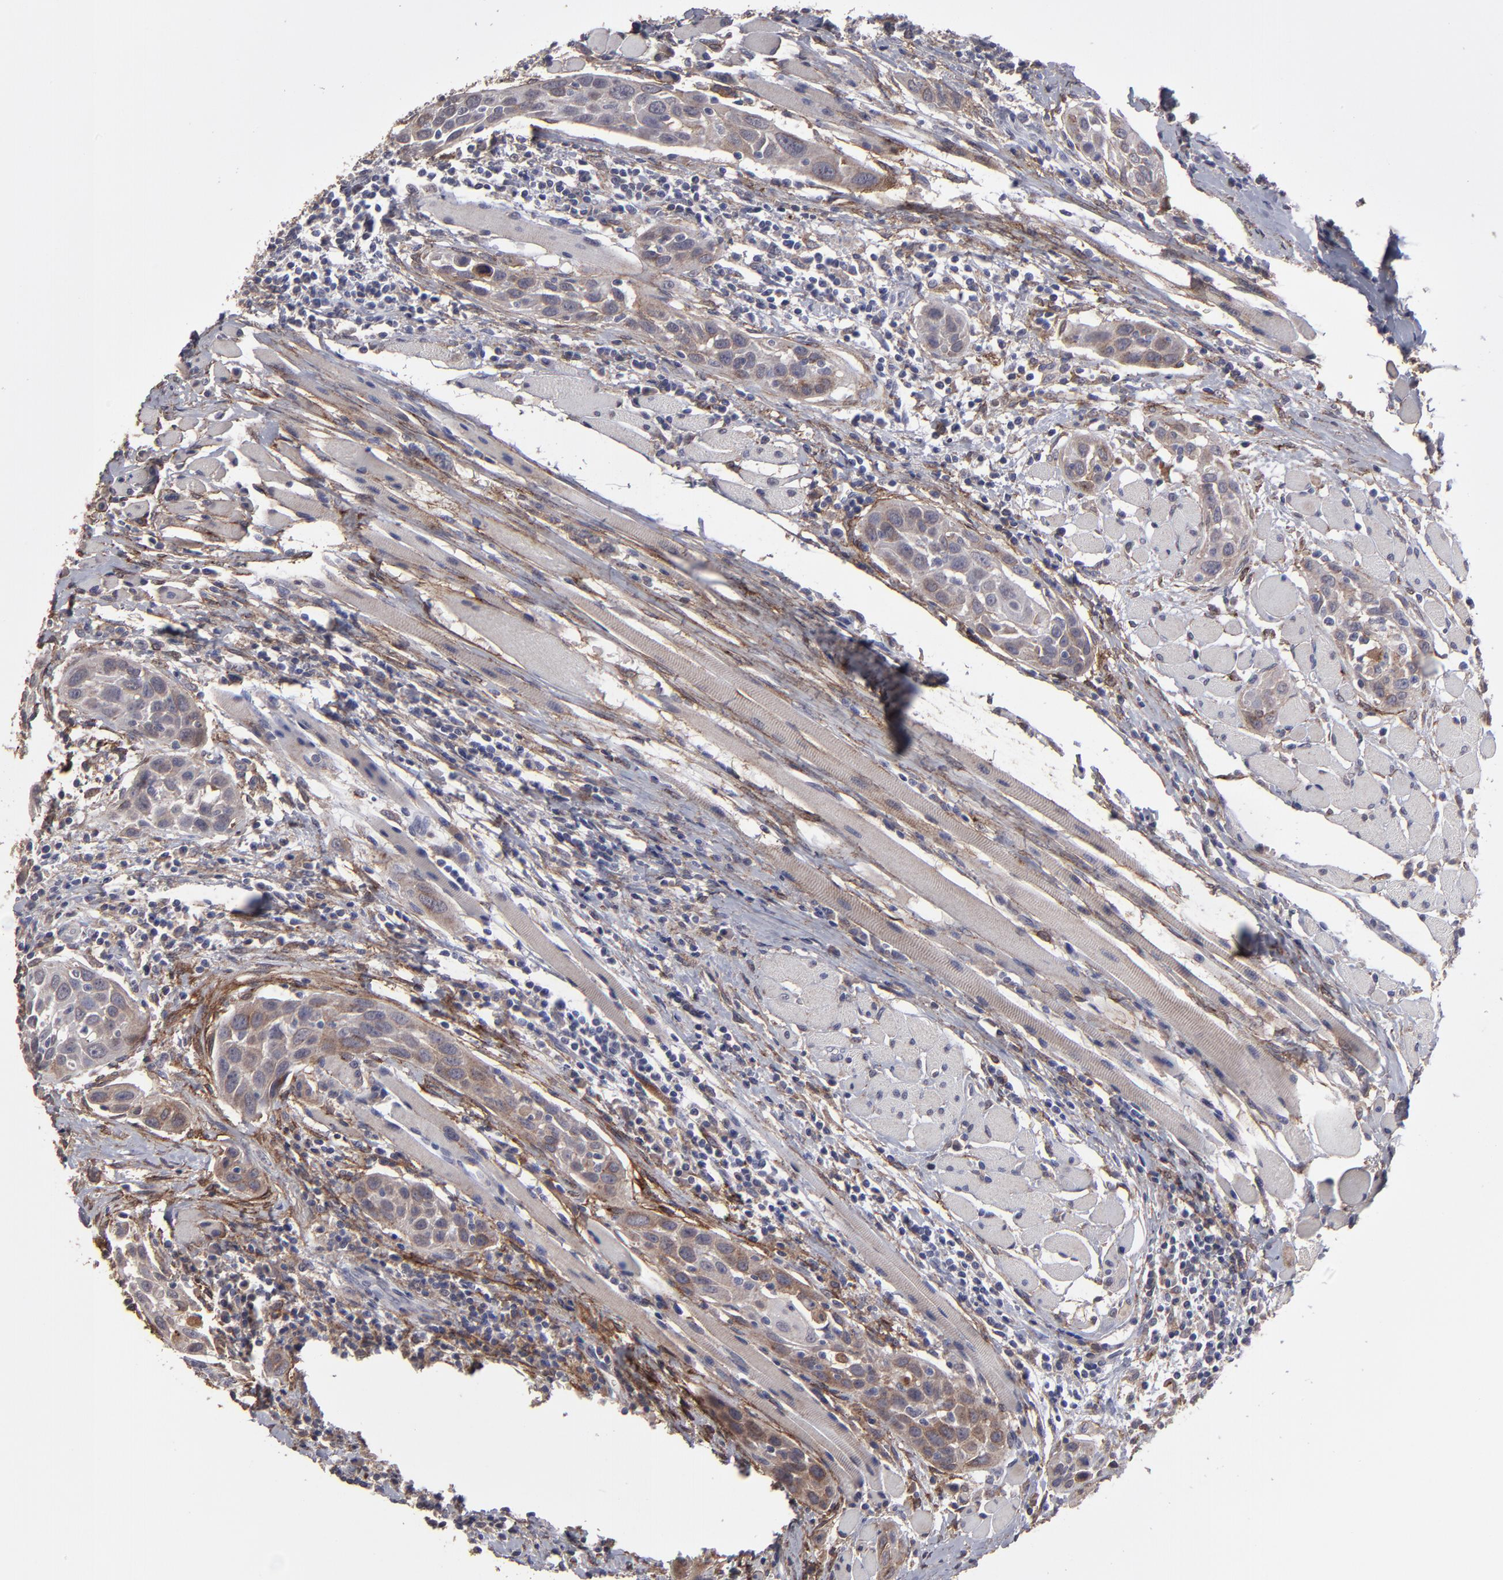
{"staining": {"intensity": "moderate", "quantity": "25%-75%", "location": "cytoplasmic/membranous"}, "tissue": "head and neck cancer", "cell_type": "Tumor cells", "image_type": "cancer", "snomed": [{"axis": "morphology", "description": "Squamous cell carcinoma, NOS"}, {"axis": "topography", "description": "Oral tissue"}, {"axis": "topography", "description": "Head-Neck"}], "caption": "A brown stain shows moderate cytoplasmic/membranous expression of a protein in human head and neck cancer tumor cells.", "gene": "ITGB5", "patient": {"sex": "female", "age": 50}}